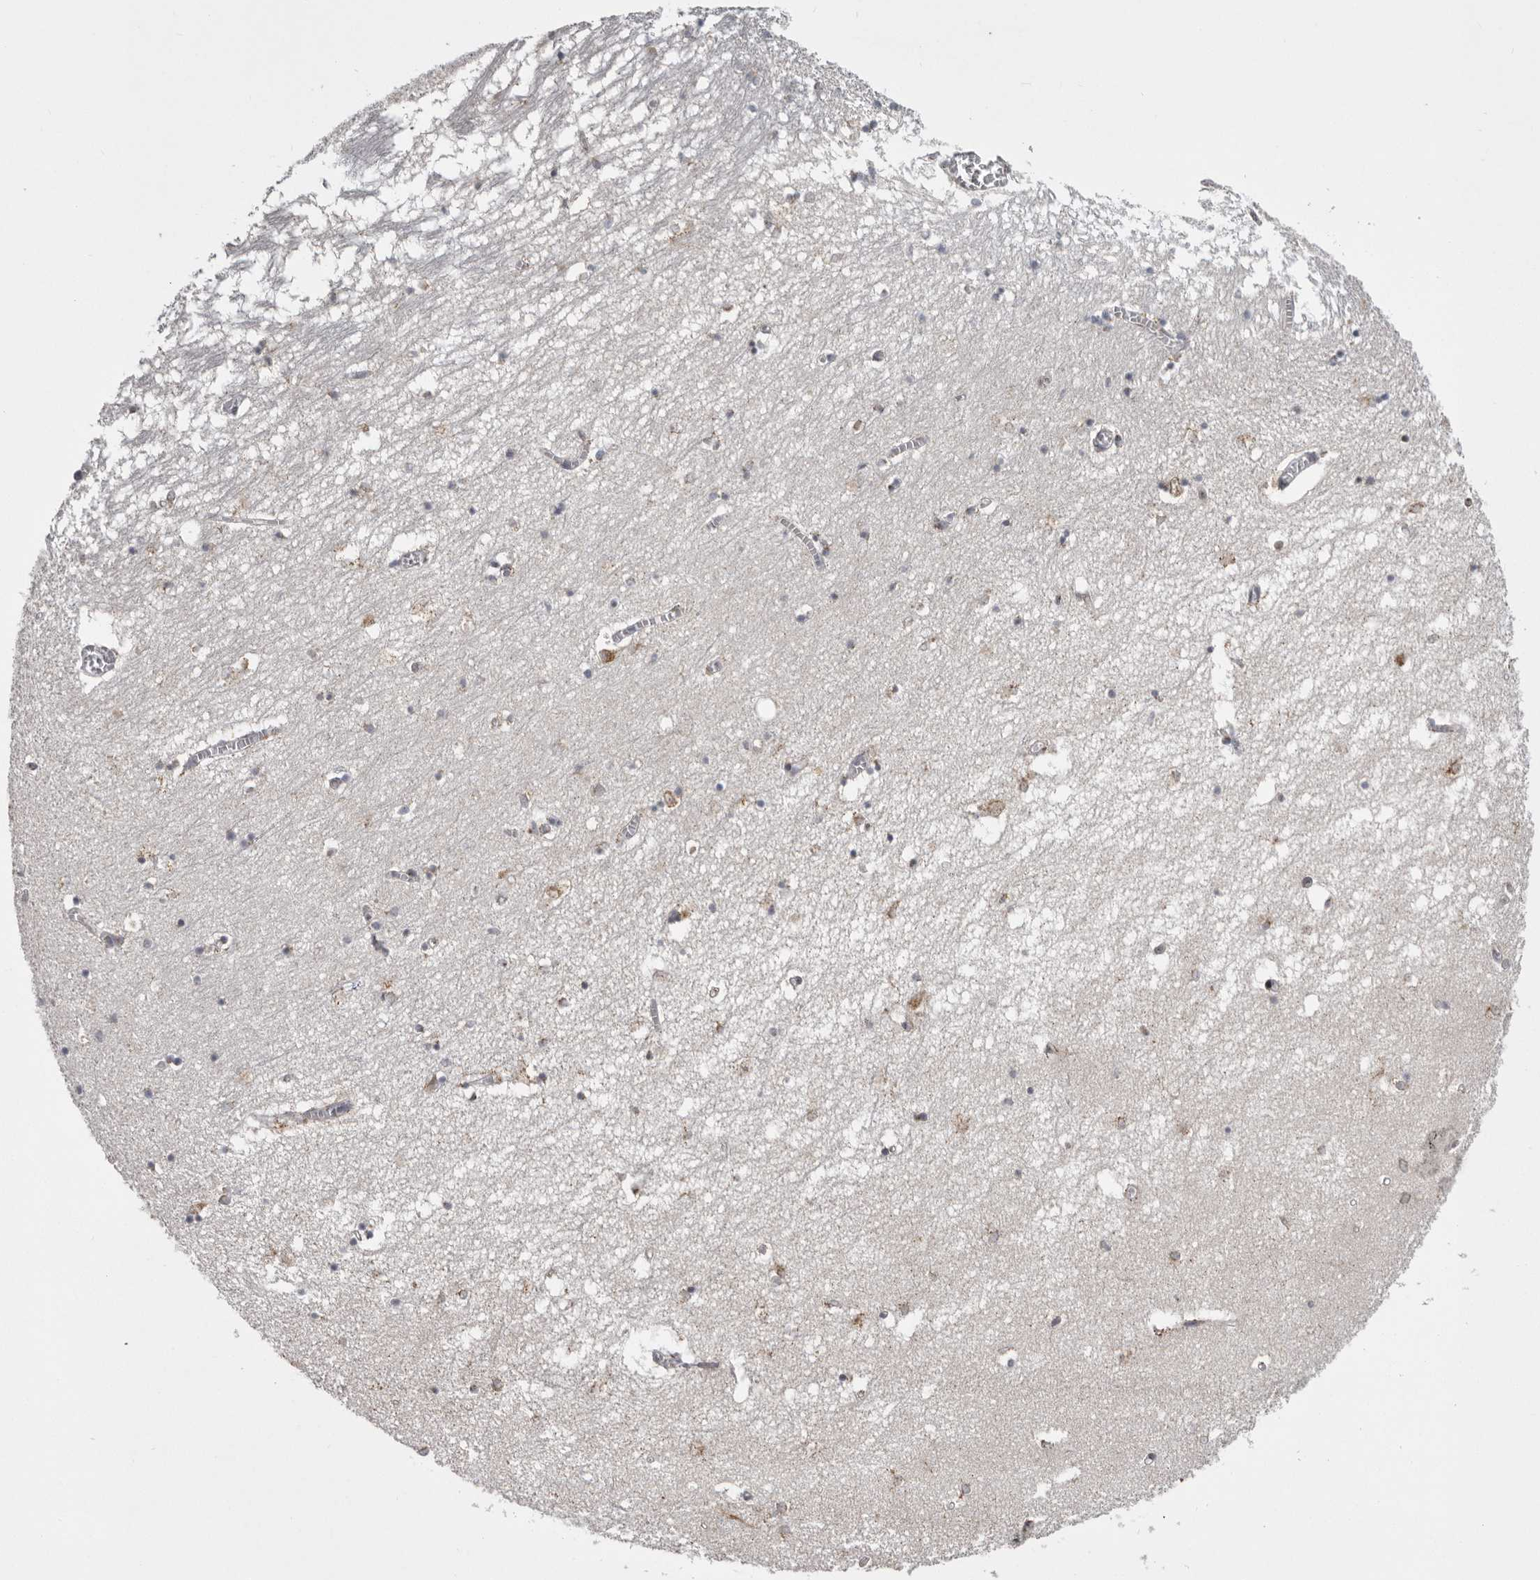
{"staining": {"intensity": "moderate", "quantity": "<25%", "location": "cytoplasmic/membranous"}, "tissue": "hippocampus", "cell_type": "Glial cells", "image_type": "normal", "snomed": [{"axis": "morphology", "description": "Normal tissue, NOS"}, {"axis": "topography", "description": "Hippocampus"}], "caption": "Moderate cytoplasmic/membranous positivity for a protein is present in approximately <25% of glial cells of normal hippocampus using IHC.", "gene": "WDR47", "patient": {"sex": "male", "age": 70}}